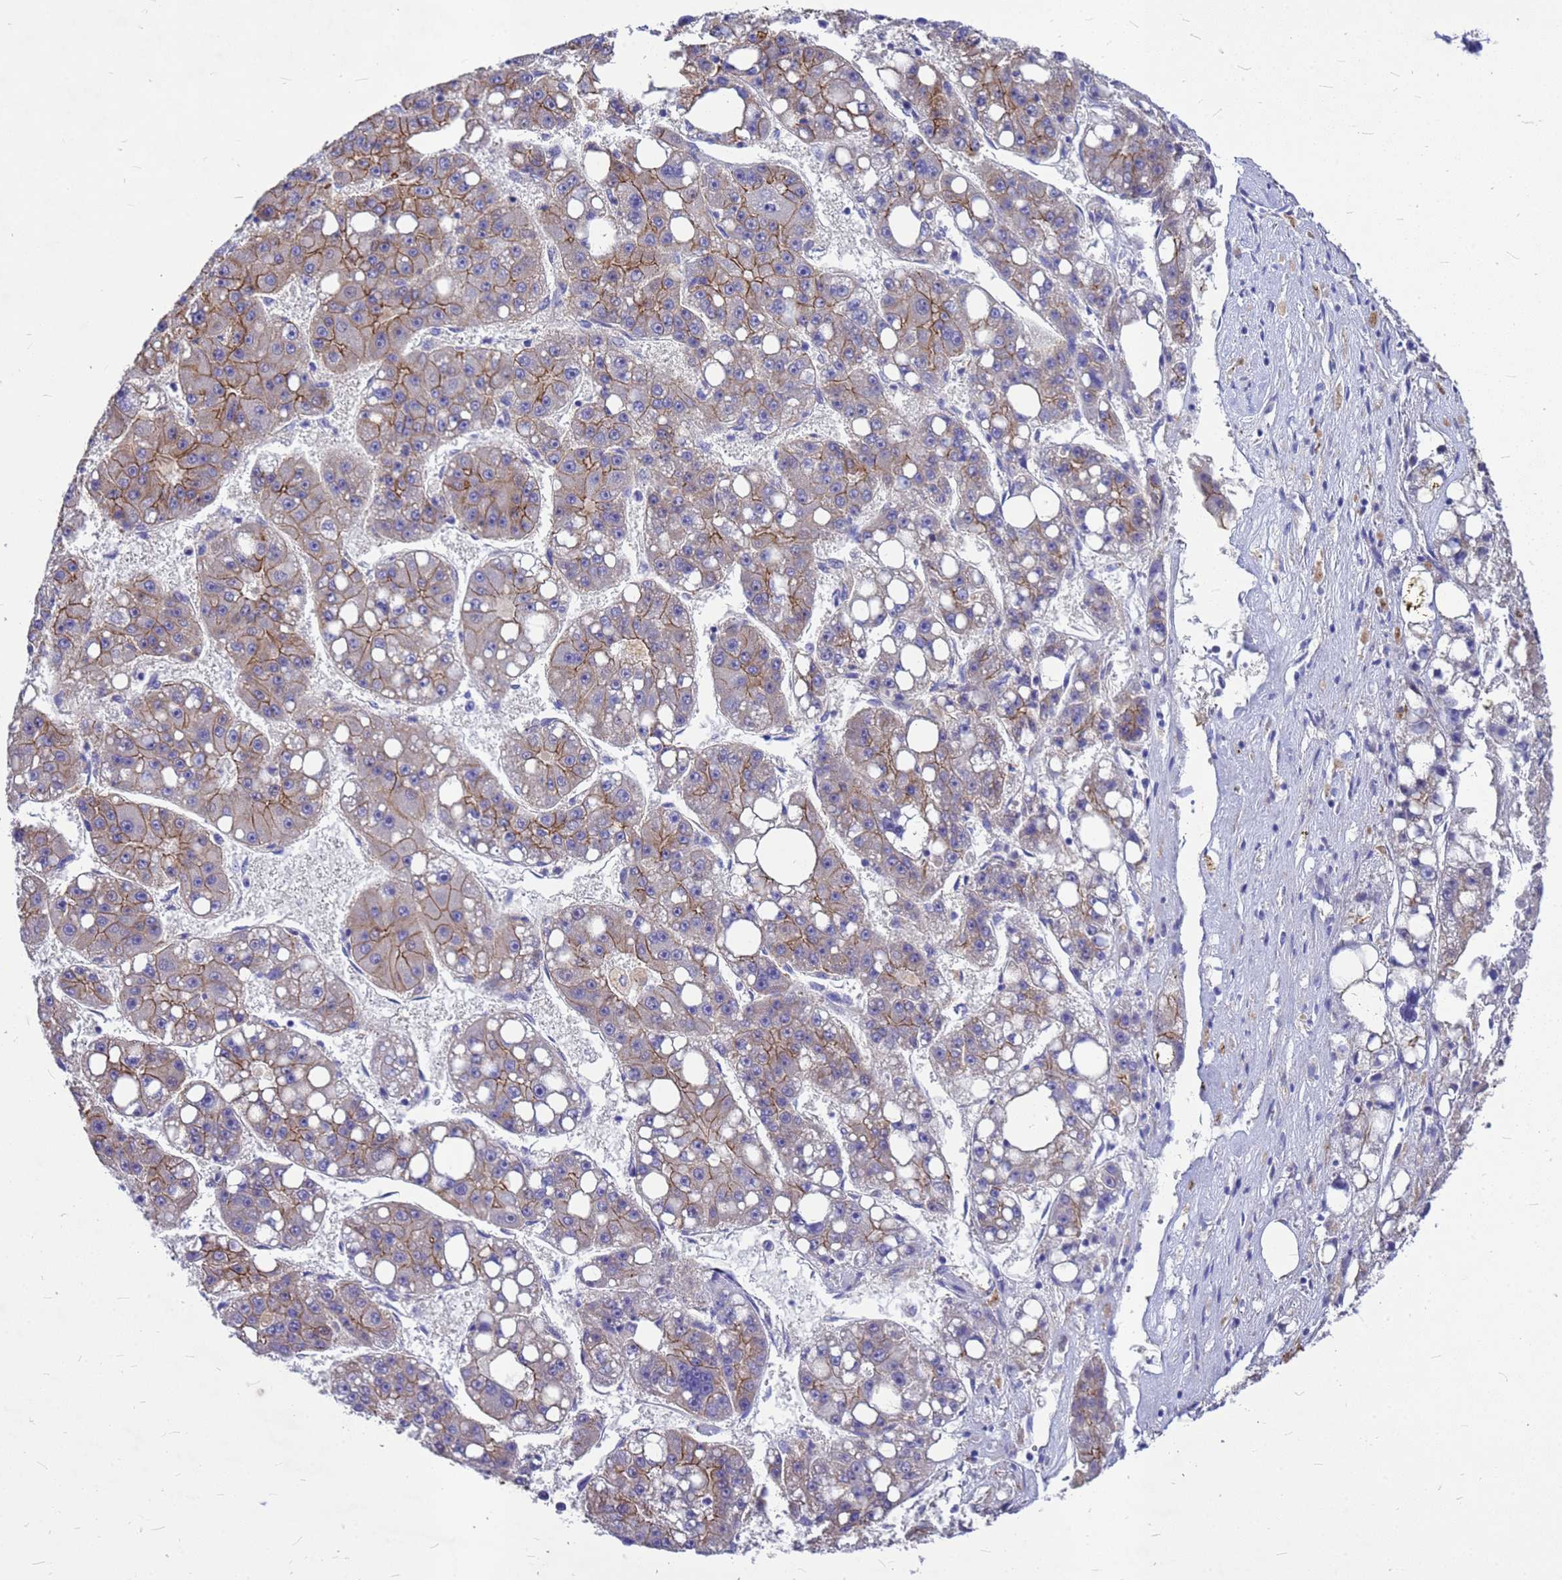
{"staining": {"intensity": "moderate", "quantity": "25%-75%", "location": "cytoplasmic/membranous"}, "tissue": "liver cancer", "cell_type": "Tumor cells", "image_type": "cancer", "snomed": [{"axis": "morphology", "description": "Carcinoma, Hepatocellular, NOS"}, {"axis": "topography", "description": "Liver"}], "caption": "Immunohistochemistry (IHC) staining of liver cancer (hepatocellular carcinoma), which reveals medium levels of moderate cytoplasmic/membranous staining in approximately 25%-75% of tumor cells indicating moderate cytoplasmic/membranous protein staining. The staining was performed using DAB (brown) for protein detection and nuclei were counterstained in hematoxylin (blue).", "gene": "FBXW5", "patient": {"sex": "female", "age": 61}}